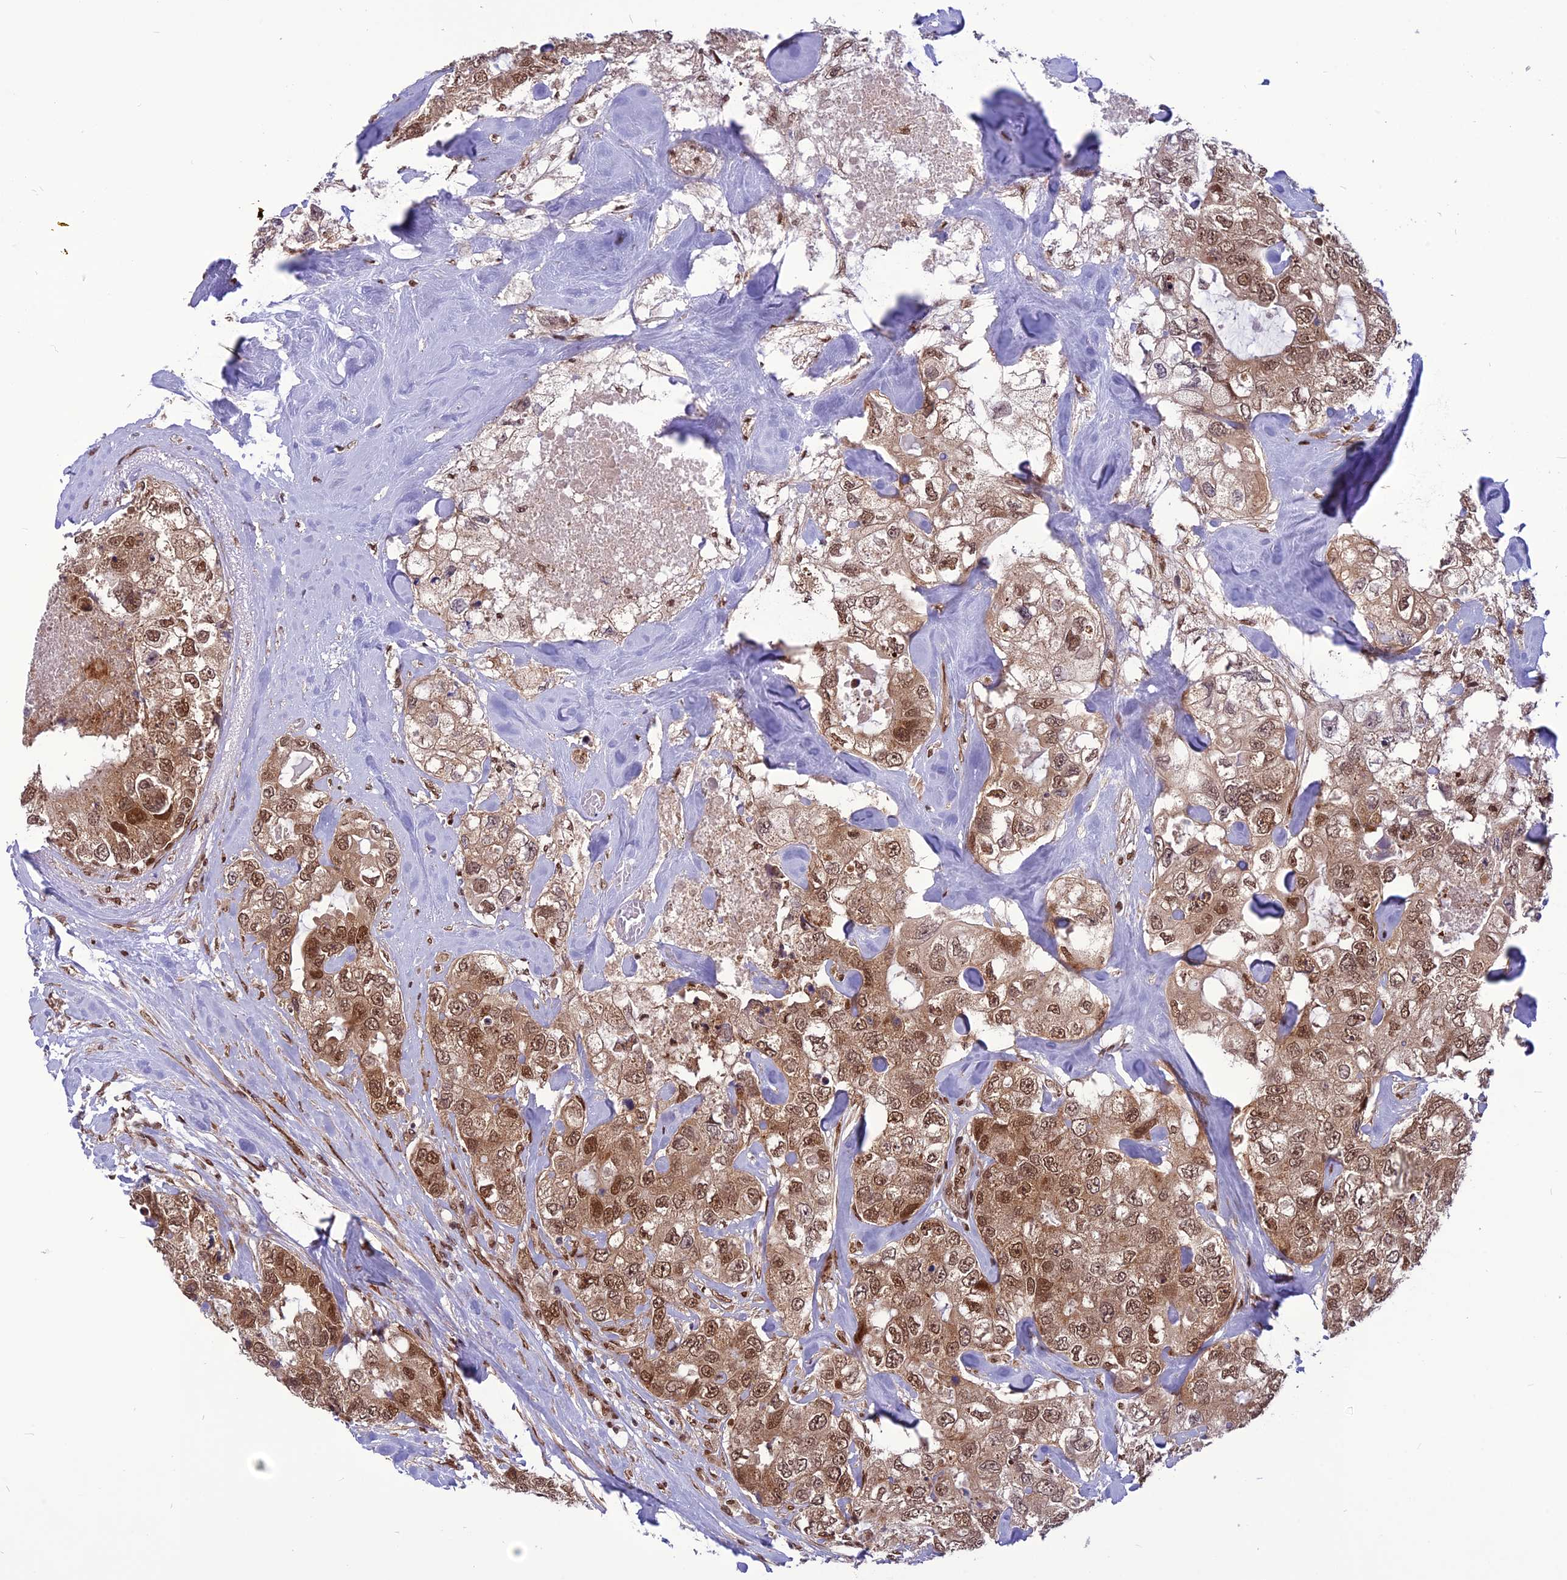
{"staining": {"intensity": "moderate", "quantity": ">75%", "location": "cytoplasmic/membranous,nuclear"}, "tissue": "breast cancer", "cell_type": "Tumor cells", "image_type": "cancer", "snomed": [{"axis": "morphology", "description": "Duct carcinoma"}, {"axis": "topography", "description": "Breast"}], "caption": "Immunohistochemical staining of human breast cancer shows medium levels of moderate cytoplasmic/membranous and nuclear protein expression in about >75% of tumor cells.", "gene": "RTRAF", "patient": {"sex": "female", "age": 62}}